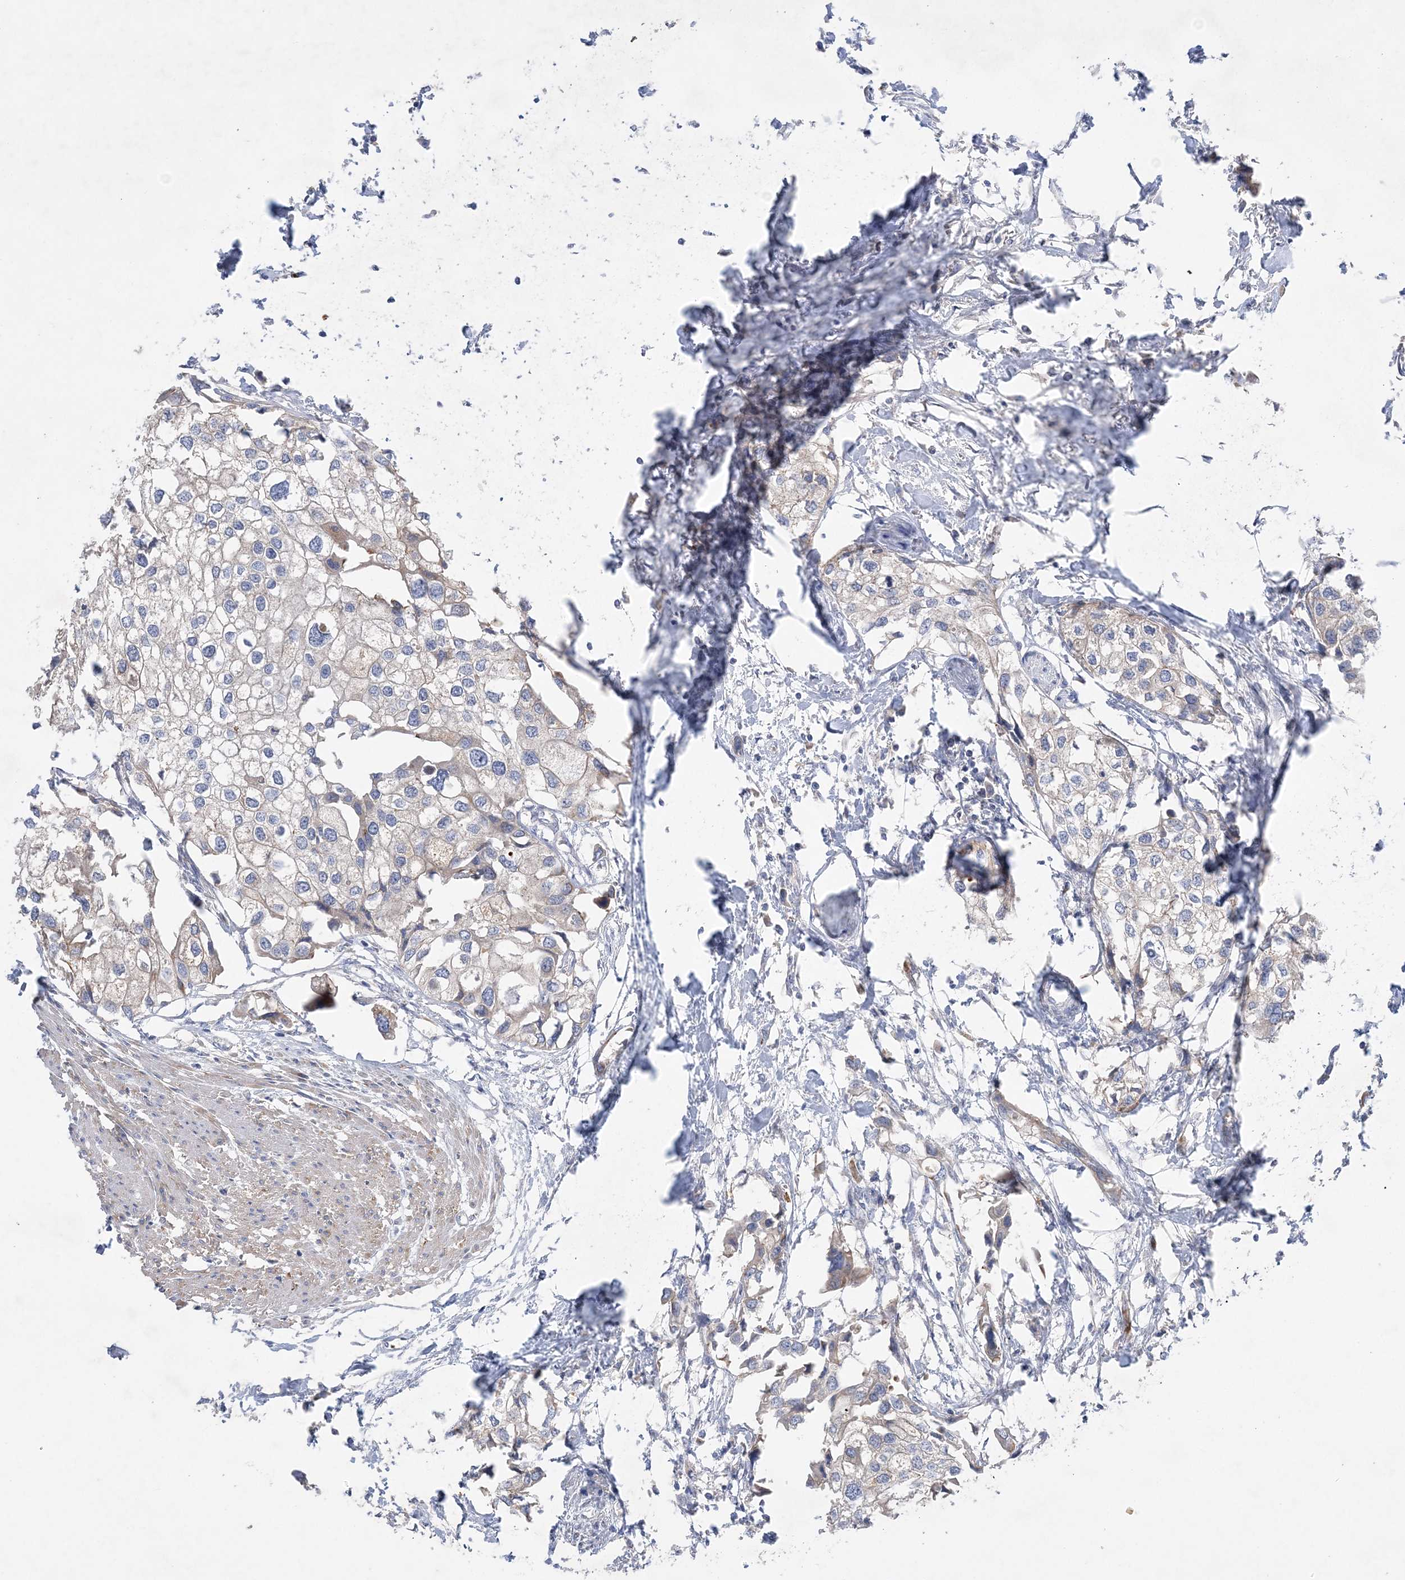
{"staining": {"intensity": "negative", "quantity": "none", "location": "none"}, "tissue": "urothelial cancer", "cell_type": "Tumor cells", "image_type": "cancer", "snomed": [{"axis": "morphology", "description": "Urothelial carcinoma, High grade"}, {"axis": "topography", "description": "Urinary bladder"}], "caption": "Tumor cells are negative for protein expression in human urothelial cancer.", "gene": "ADCK2", "patient": {"sex": "male", "age": 64}}